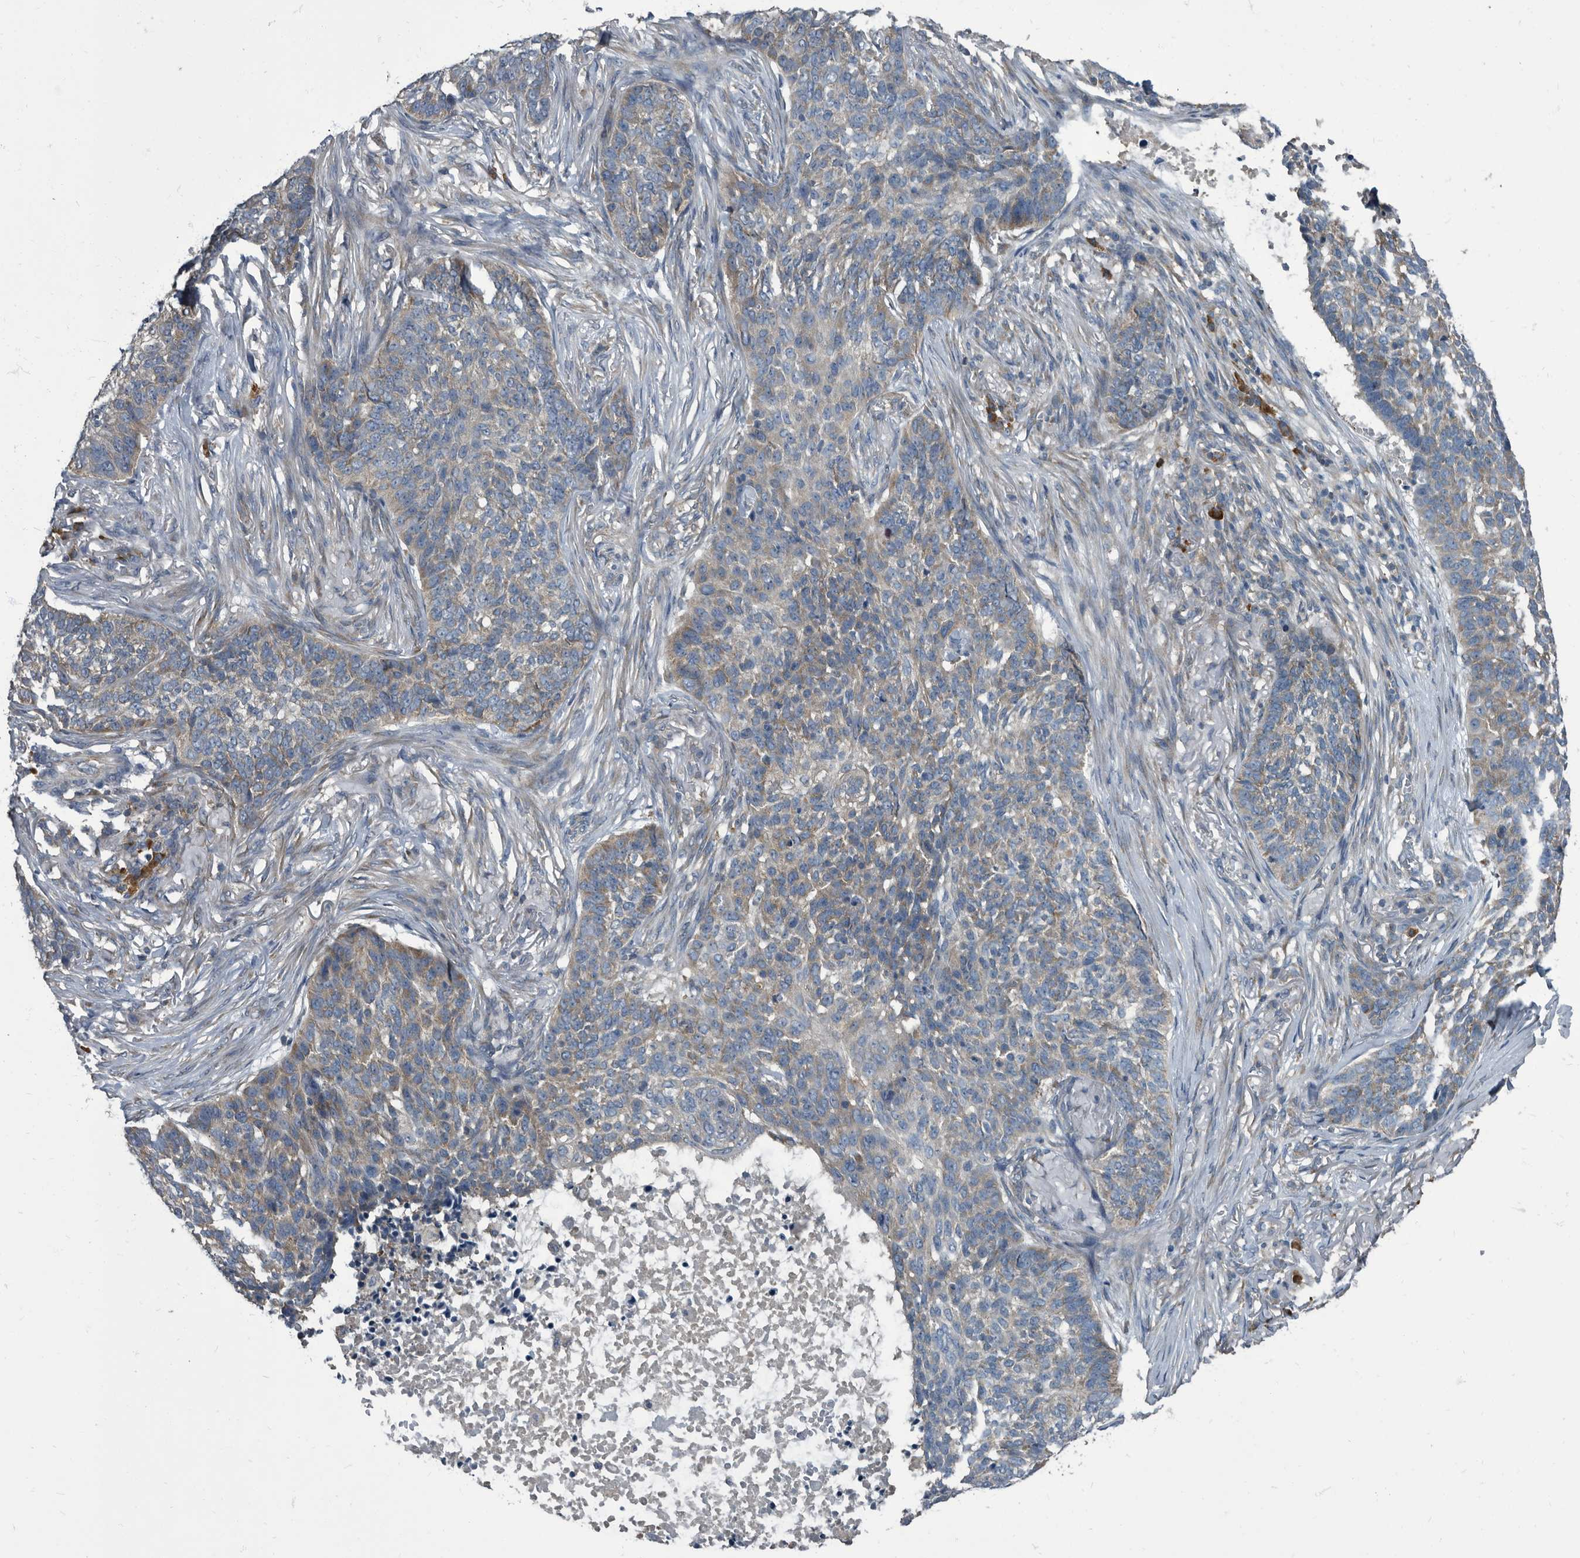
{"staining": {"intensity": "weak", "quantity": "25%-75%", "location": "cytoplasmic/membranous"}, "tissue": "skin cancer", "cell_type": "Tumor cells", "image_type": "cancer", "snomed": [{"axis": "morphology", "description": "Basal cell carcinoma"}, {"axis": "topography", "description": "Skin"}], "caption": "Human skin cancer (basal cell carcinoma) stained with a brown dye displays weak cytoplasmic/membranous positive expression in approximately 25%-75% of tumor cells.", "gene": "CDV3", "patient": {"sex": "male", "age": 85}}